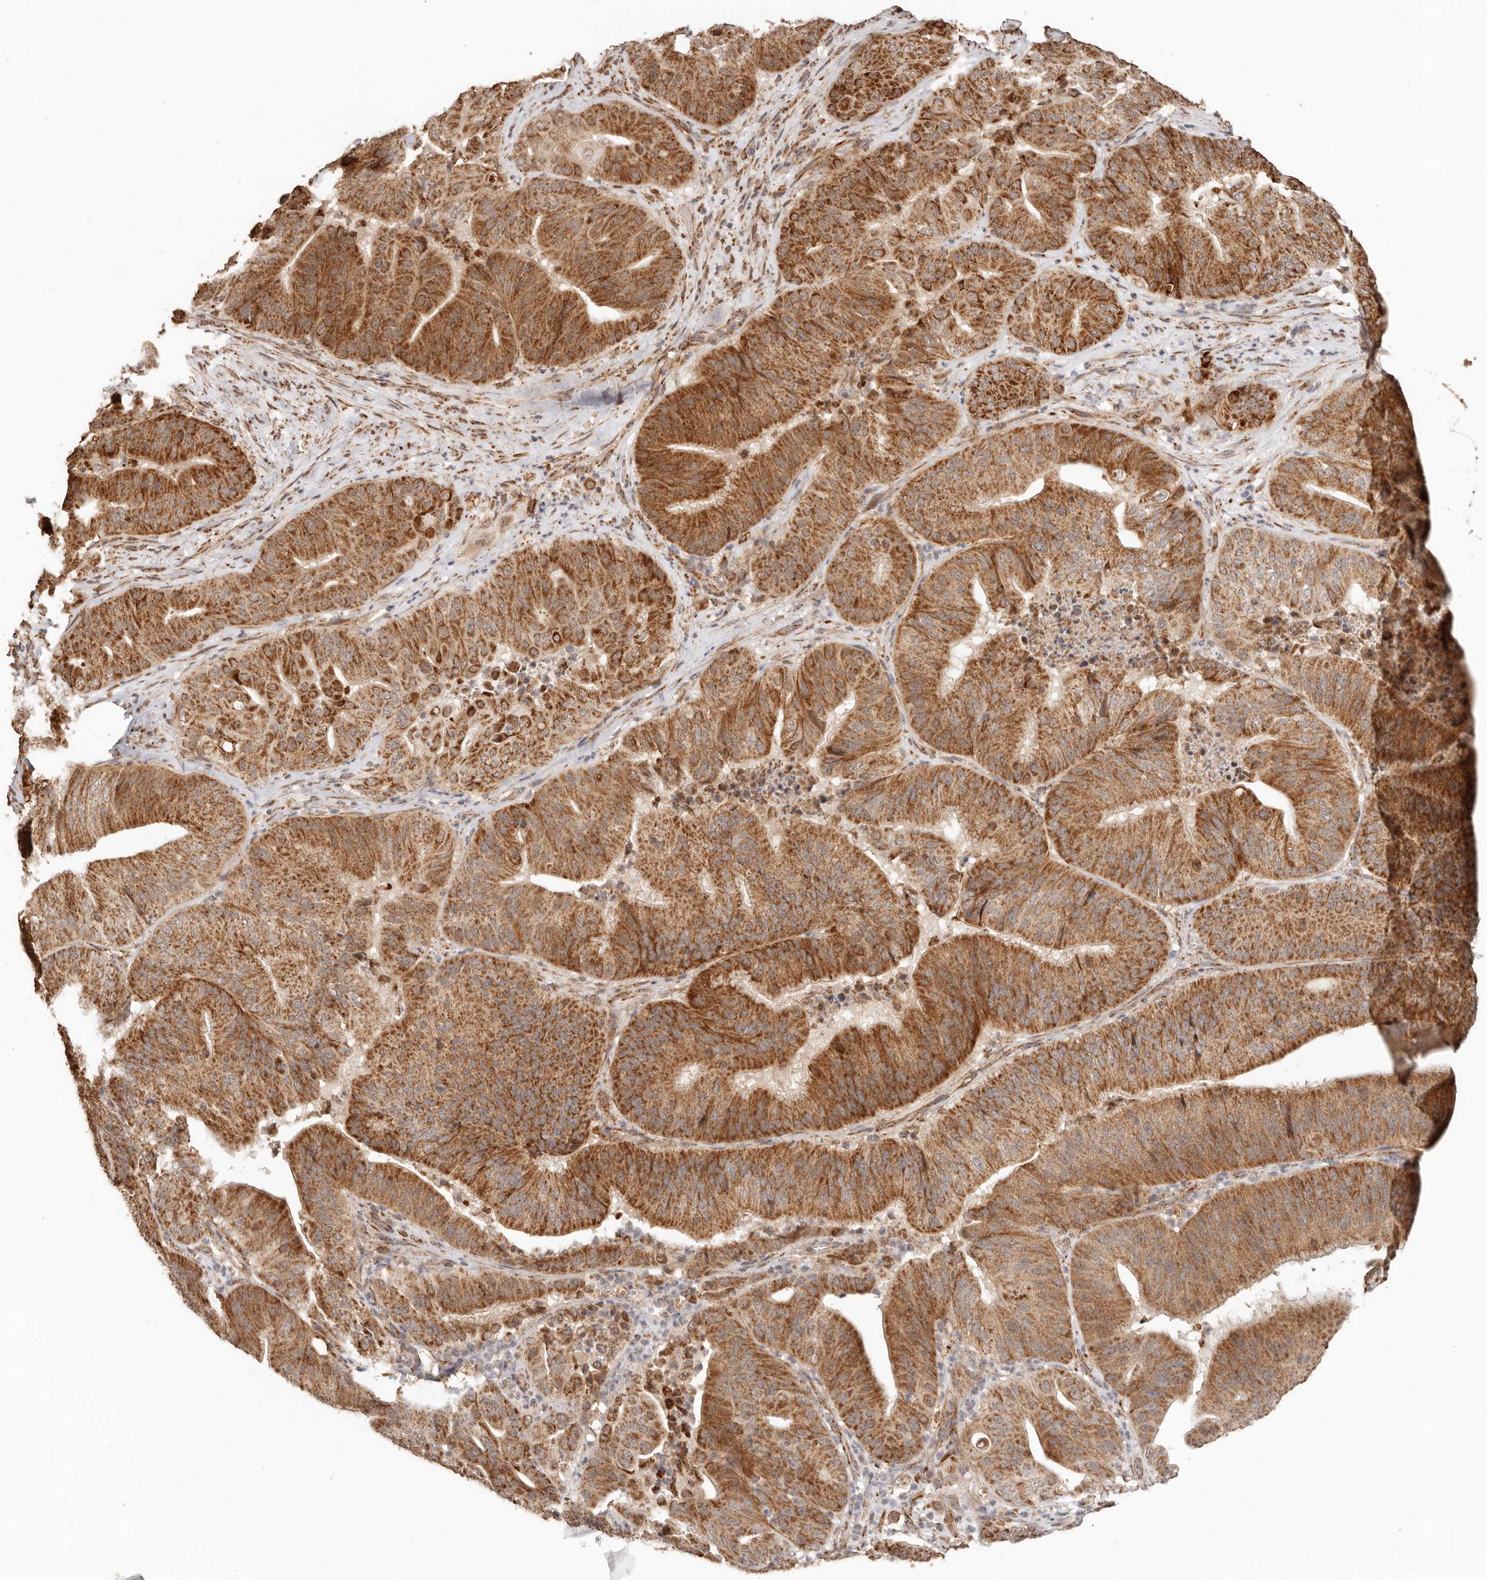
{"staining": {"intensity": "strong", "quantity": ">75%", "location": "cytoplasmic/membranous"}, "tissue": "pancreatic cancer", "cell_type": "Tumor cells", "image_type": "cancer", "snomed": [{"axis": "morphology", "description": "Adenocarcinoma, NOS"}, {"axis": "topography", "description": "Pancreas"}], "caption": "Brown immunohistochemical staining in pancreatic cancer demonstrates strong cytoplasmic/membranous positivity in approximately >75% of tumor cells.", "gene": "NDUFB11", "patient": {"sex": "female", "age": 77}}